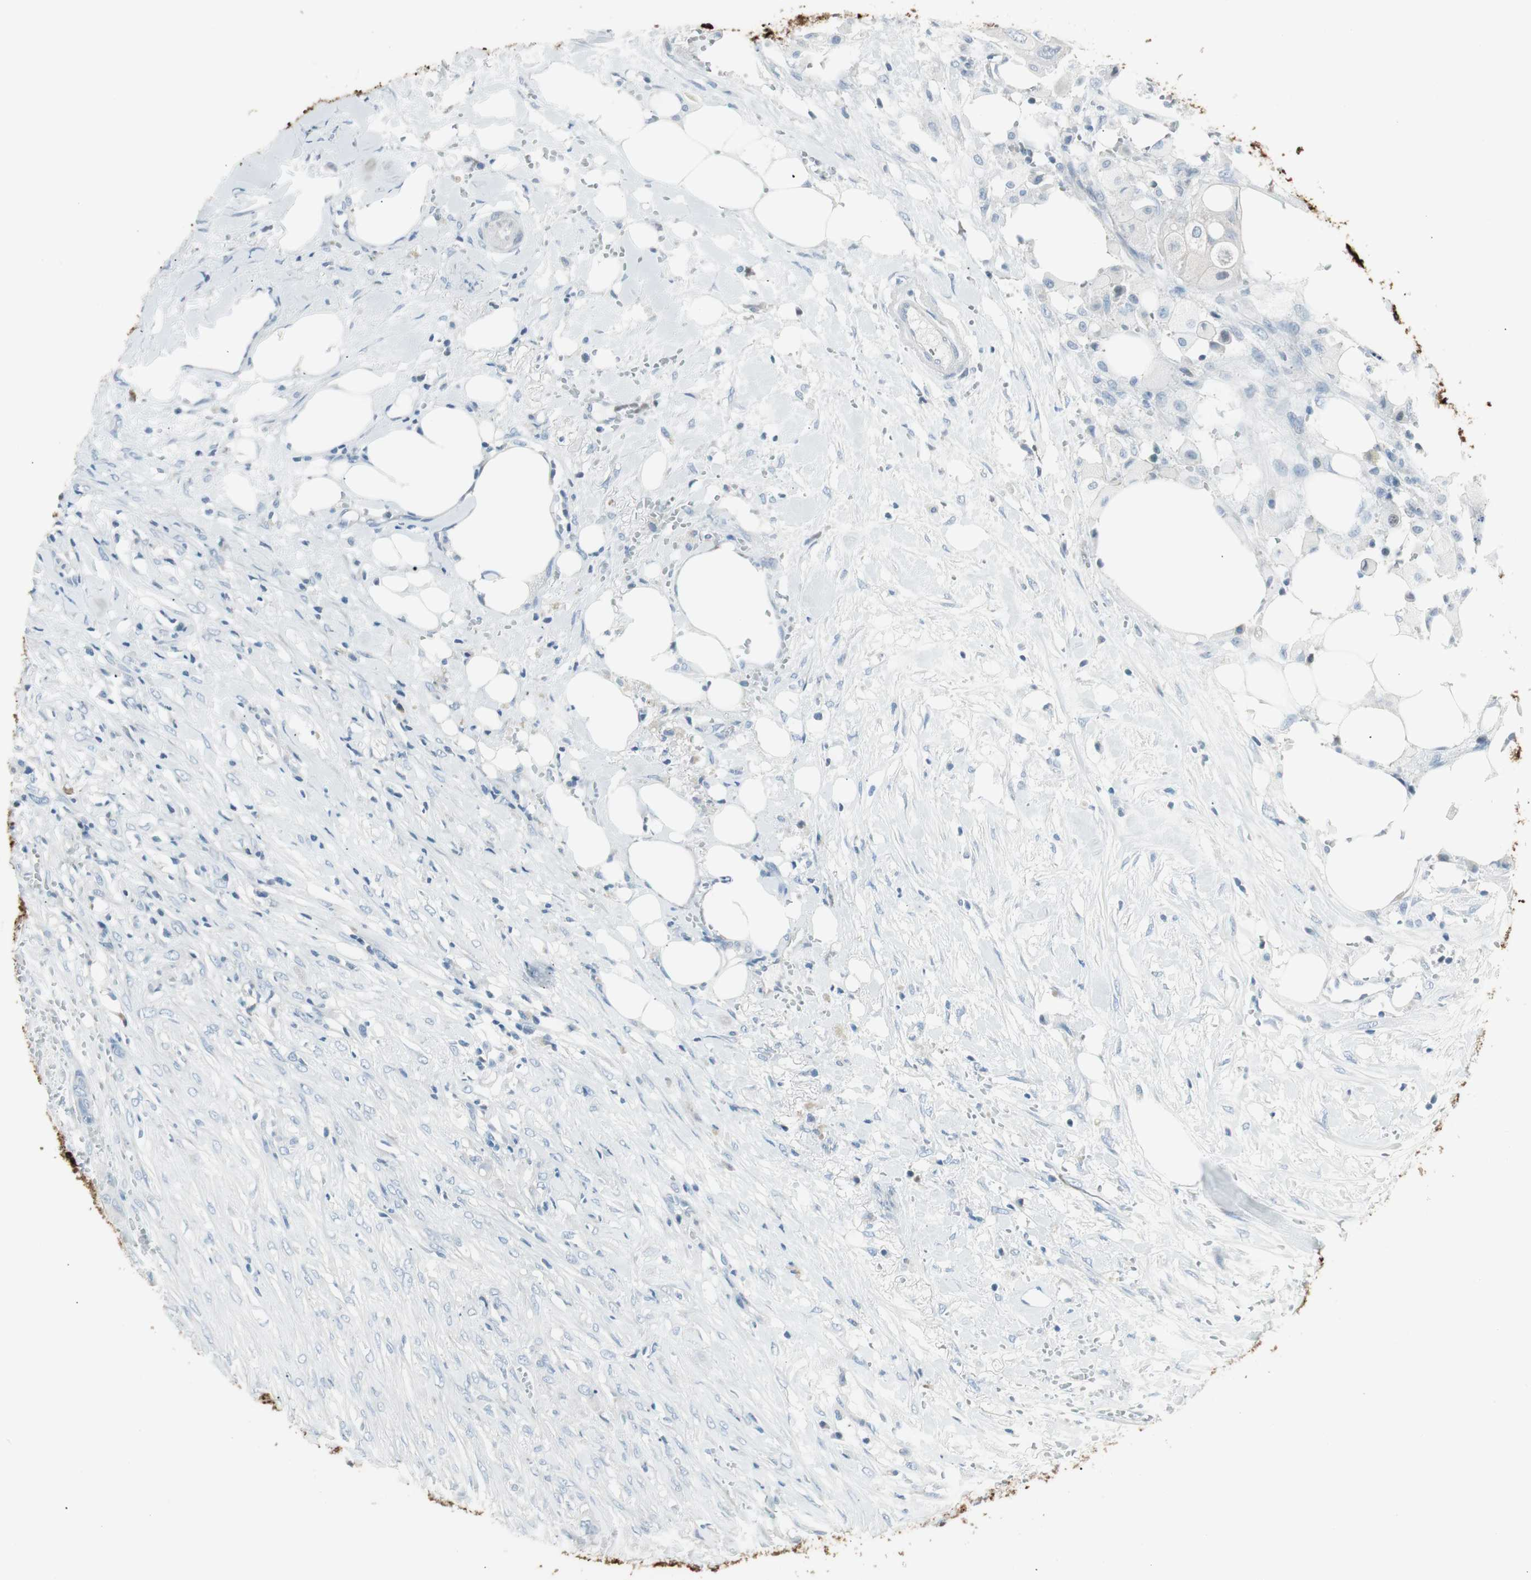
{"staining": {"intensity": "weak", "quantity": "<25%", "location": "cytoplasmic/membranous"}, "tissue": "colorectal cancer", "cell_type": "Tumor cells", "image_type": "cancer", "snomed": [{"axis": "morphology", "description": "Adenocarcinoma, NOS"}, {"axis": "topography", "description": "Colon"}], "caption": "Adenocarcinoma (colorectal) stained for a protein using IHC exhibits no expression tumor cells.", "gene": "AGR2", "patient": {"sex": "female", "age": 57}}